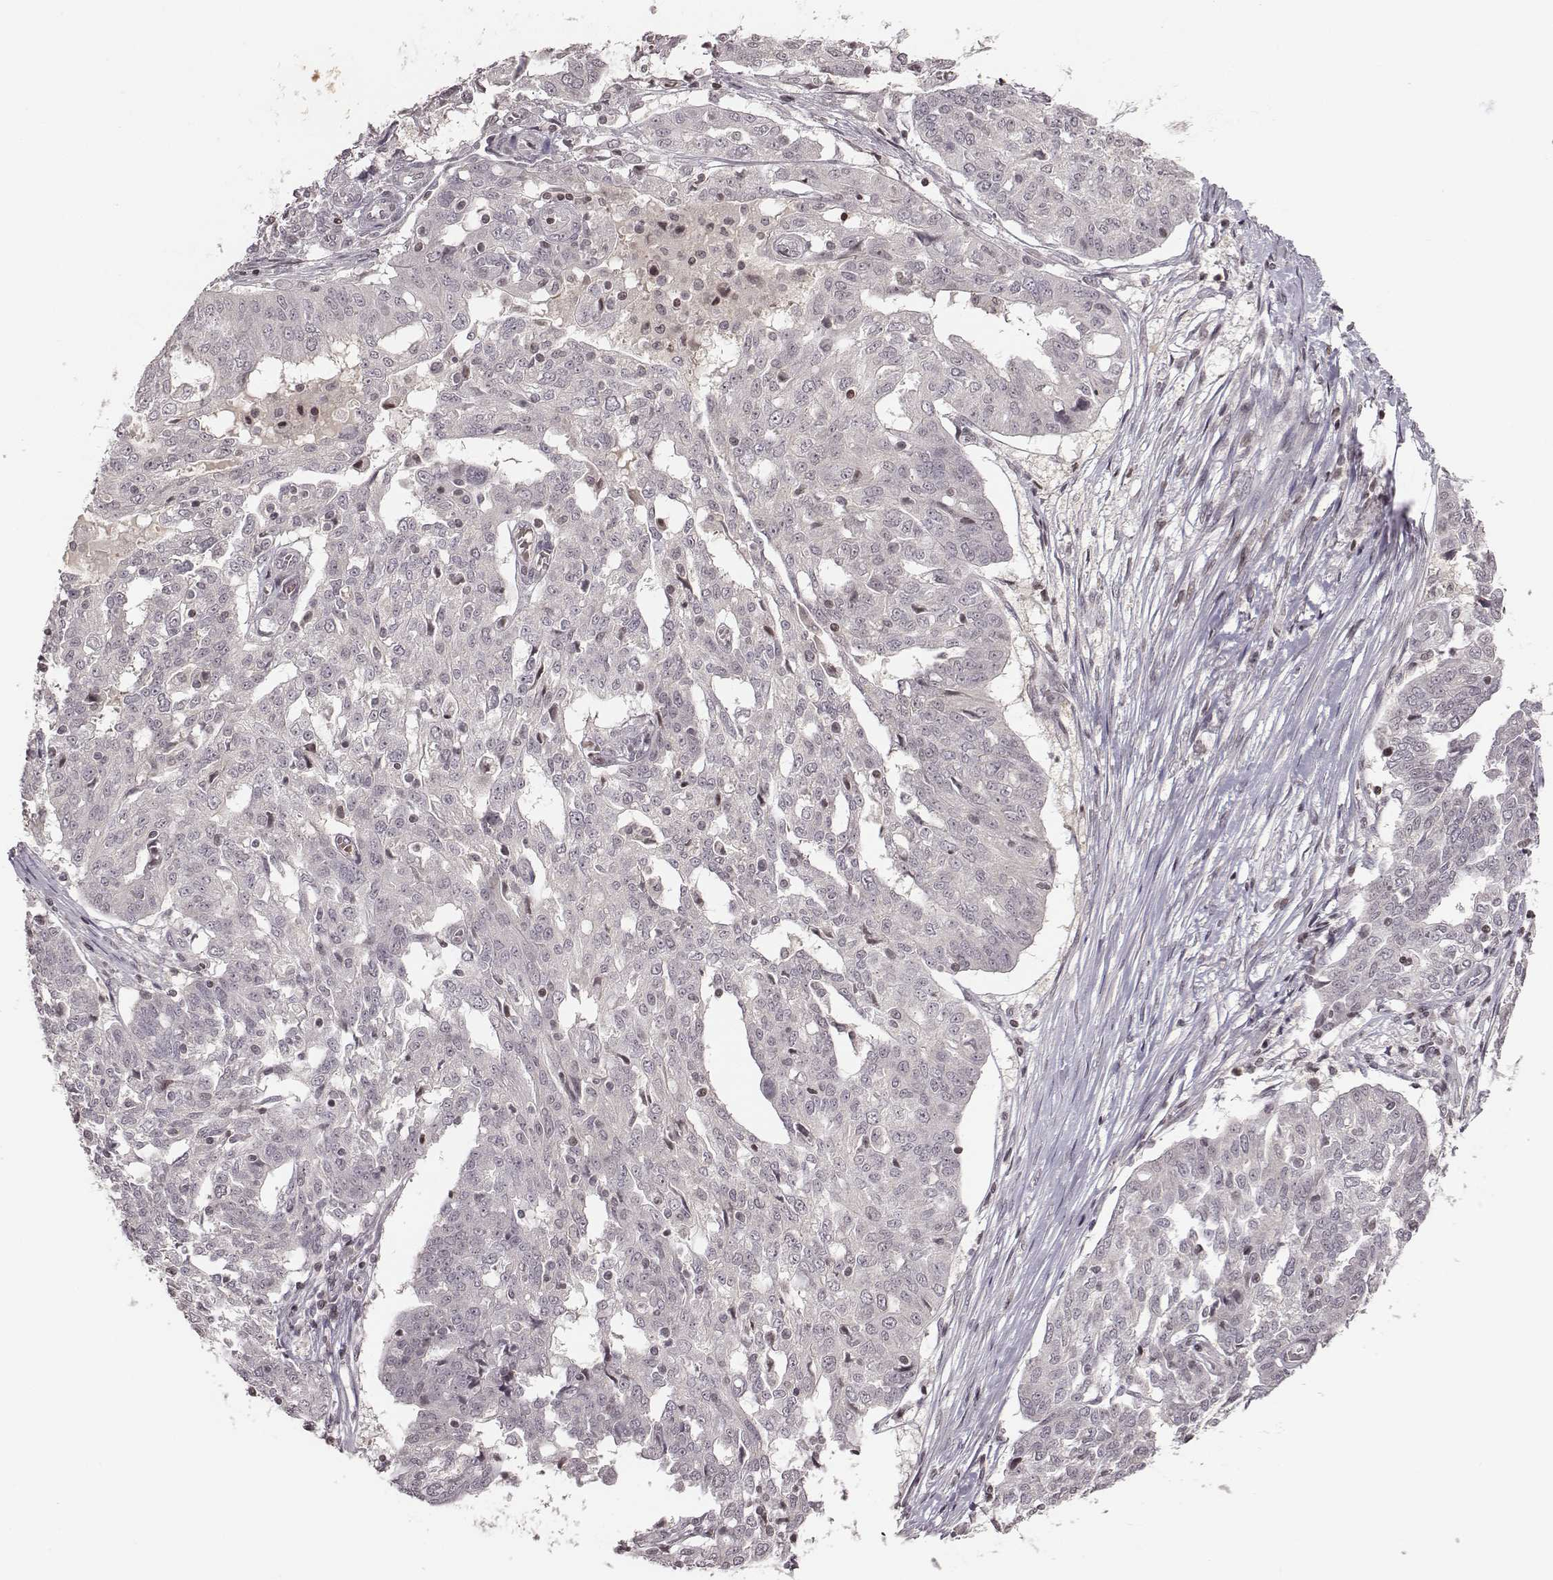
{"staining": {"intensity": "negative", "quantity": "none", "location": "none"}, "tissue": "ovarian cancer", "cell_type": "Tumor cells", "image_type": "cancer", "snomed": [{"axis": "morphology", "description": "Cystadenocarcinoma, serous, NOS"}, {"axis": "topography", "description": "Ovary"}], "caption": "The photomicrograph exhibits no staining of tumor cells in serous cystadenocarcinoma (ovarian). (DAB IHC, high magnification).", "gene": "GRM4", "patient": {"sex": "female", "age": 67}}